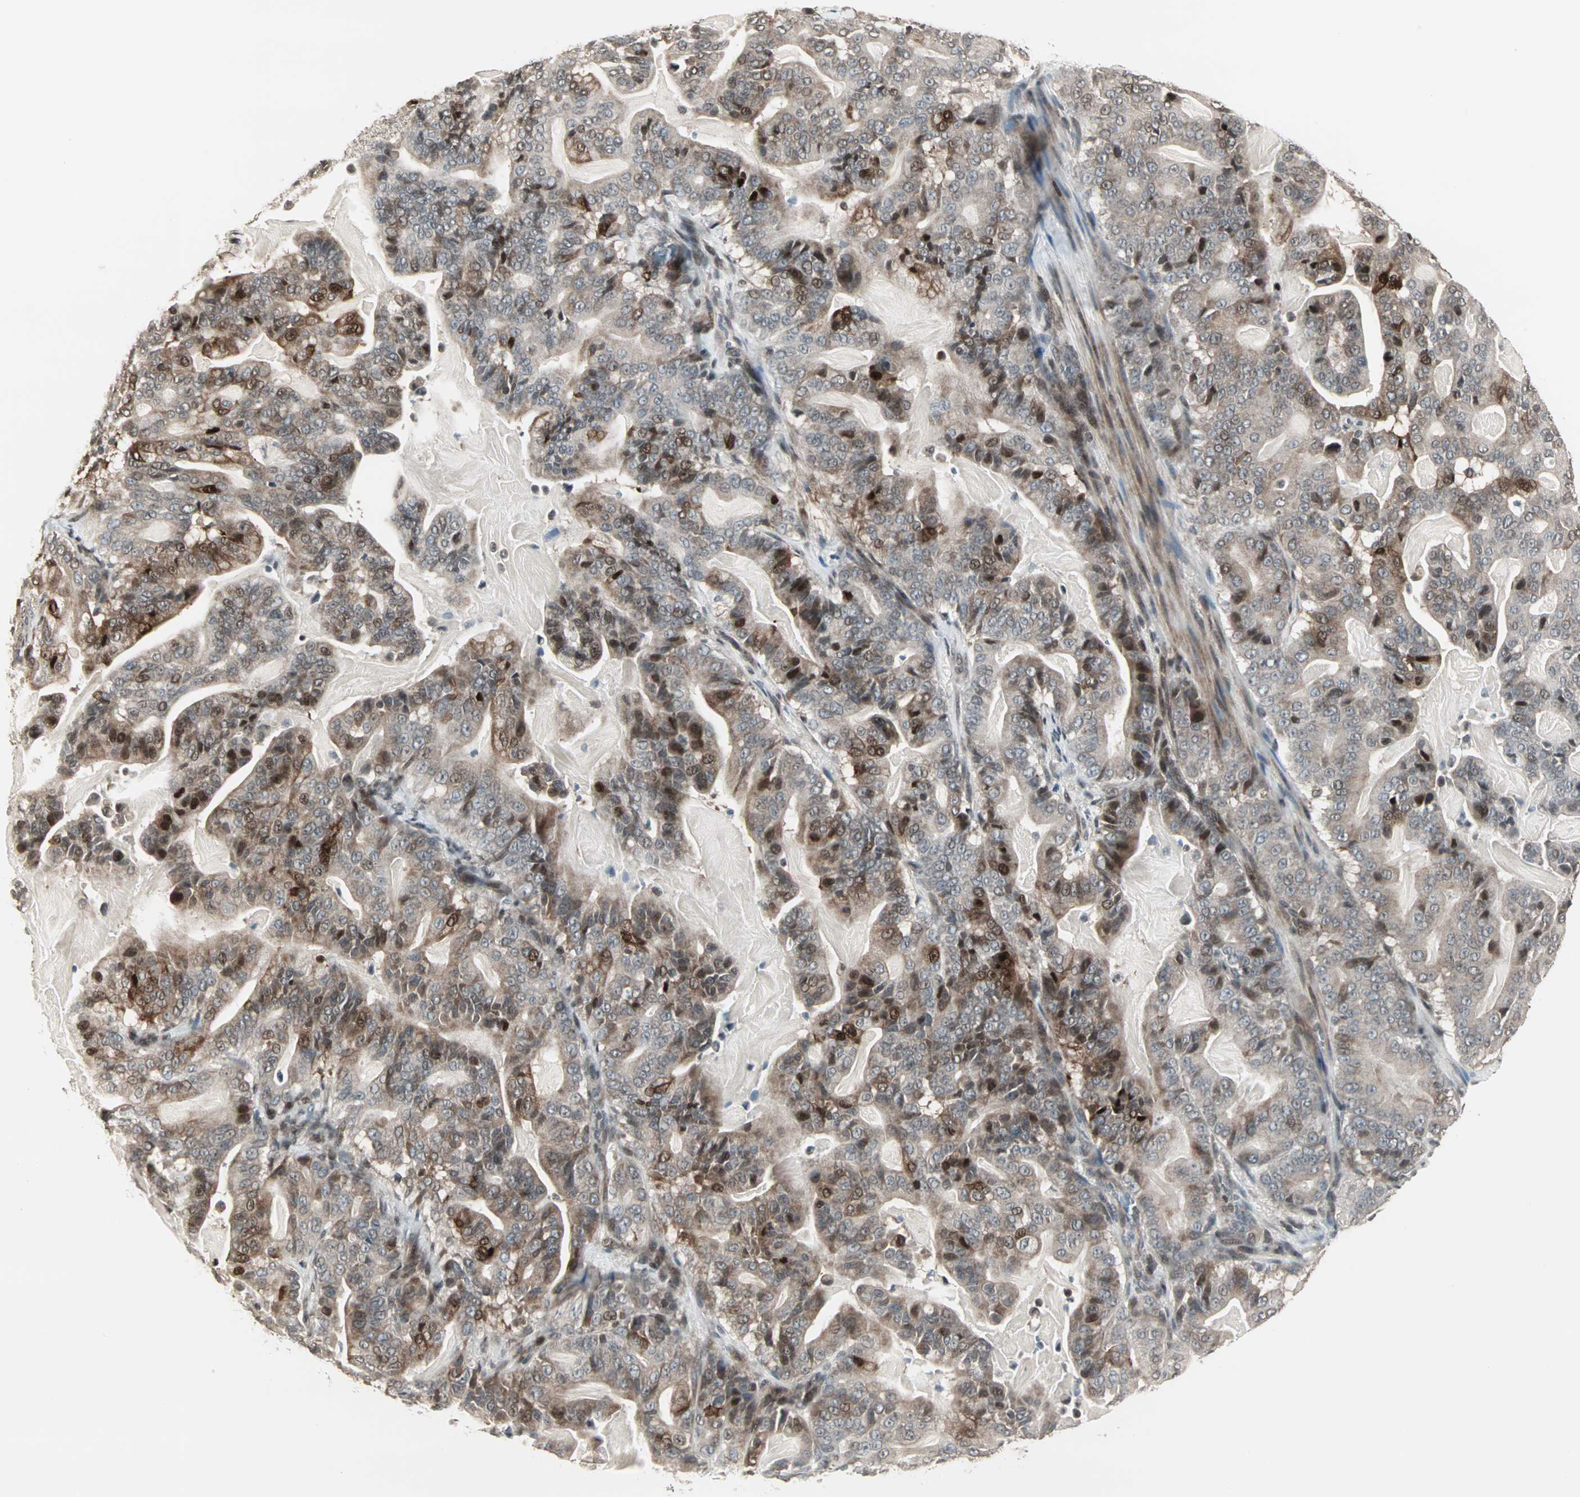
{"staining": {"intensity": "moderate", "quantity": ">75%", "location": "cytoplasmic/membranous,nuclear"}, "tissue": "pancreatic cancer", "cell_type": "Tumor cells", "image_type": "cancer", "snomed": [{"axis": "morphology", "description": "Adenocarcinoma, NOS"}, {"axis": "topography", "description": "Pancreas"}], "caption": "Immunohistochemistry (IHC) (DAB (3,3'-diaminobenzidine)) staining of adenocarcinoma (pancreatic) reveals moderate cytoplasmic/membranous and nuclear protein positivity in about >75% of tumor cells. (DAB (3,3'-diaminobenzidine) = brown stain, brightfield microscopy at high magnification).", "gene": "CBLC", "patient": {"sex": "male", "age": 63}}